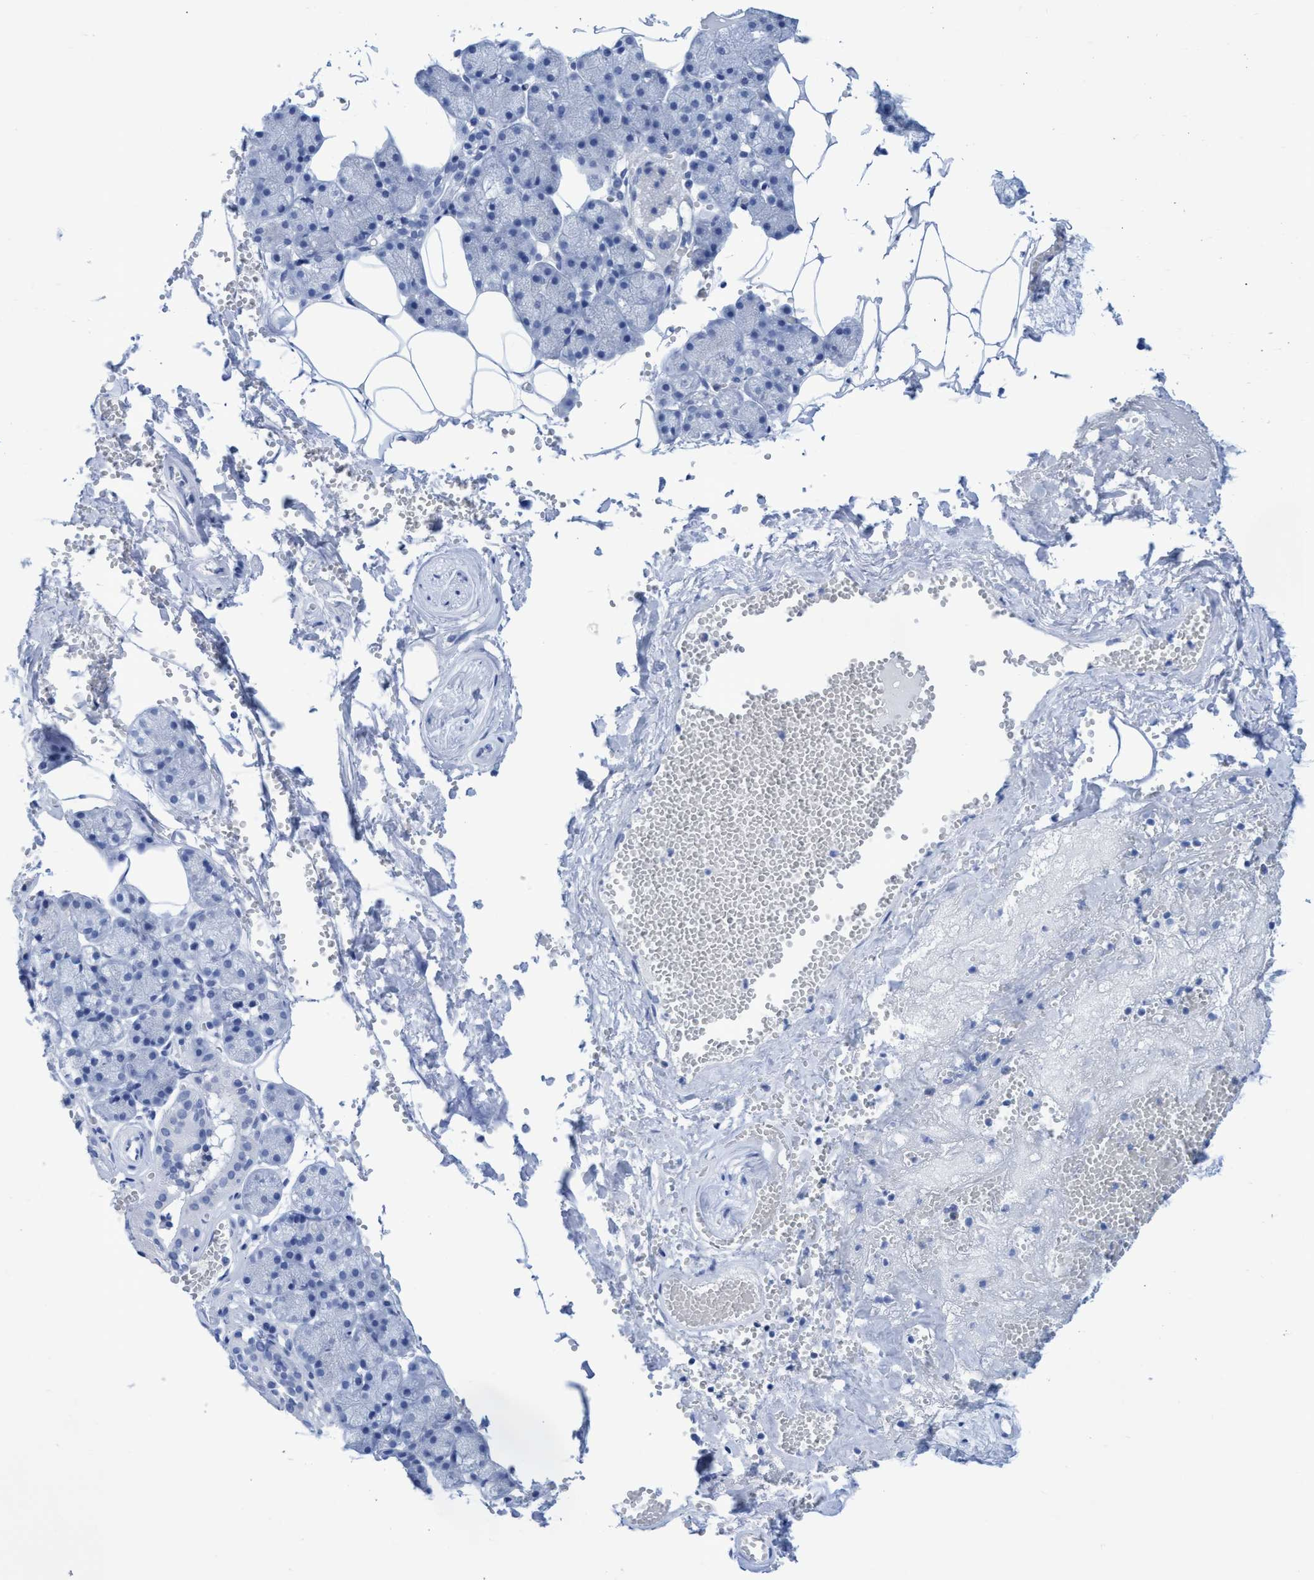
{"staining": {"intensity": "negative", "quantity": "none", "location": "none"}, "tissue": "salivary gland", "cell_type": "Glandular cells", "image_type": "normal", "snomed": [{"axis": "morphology", "description": "Normal tissue, NOS"}, {"axis": "topography", "description": "Salivary gland"}], "caption": "Glandular cells show no significant expression in normal salivary gland.", "gene": "INSL6", "patient": {"sex": "male", "age": 62}}